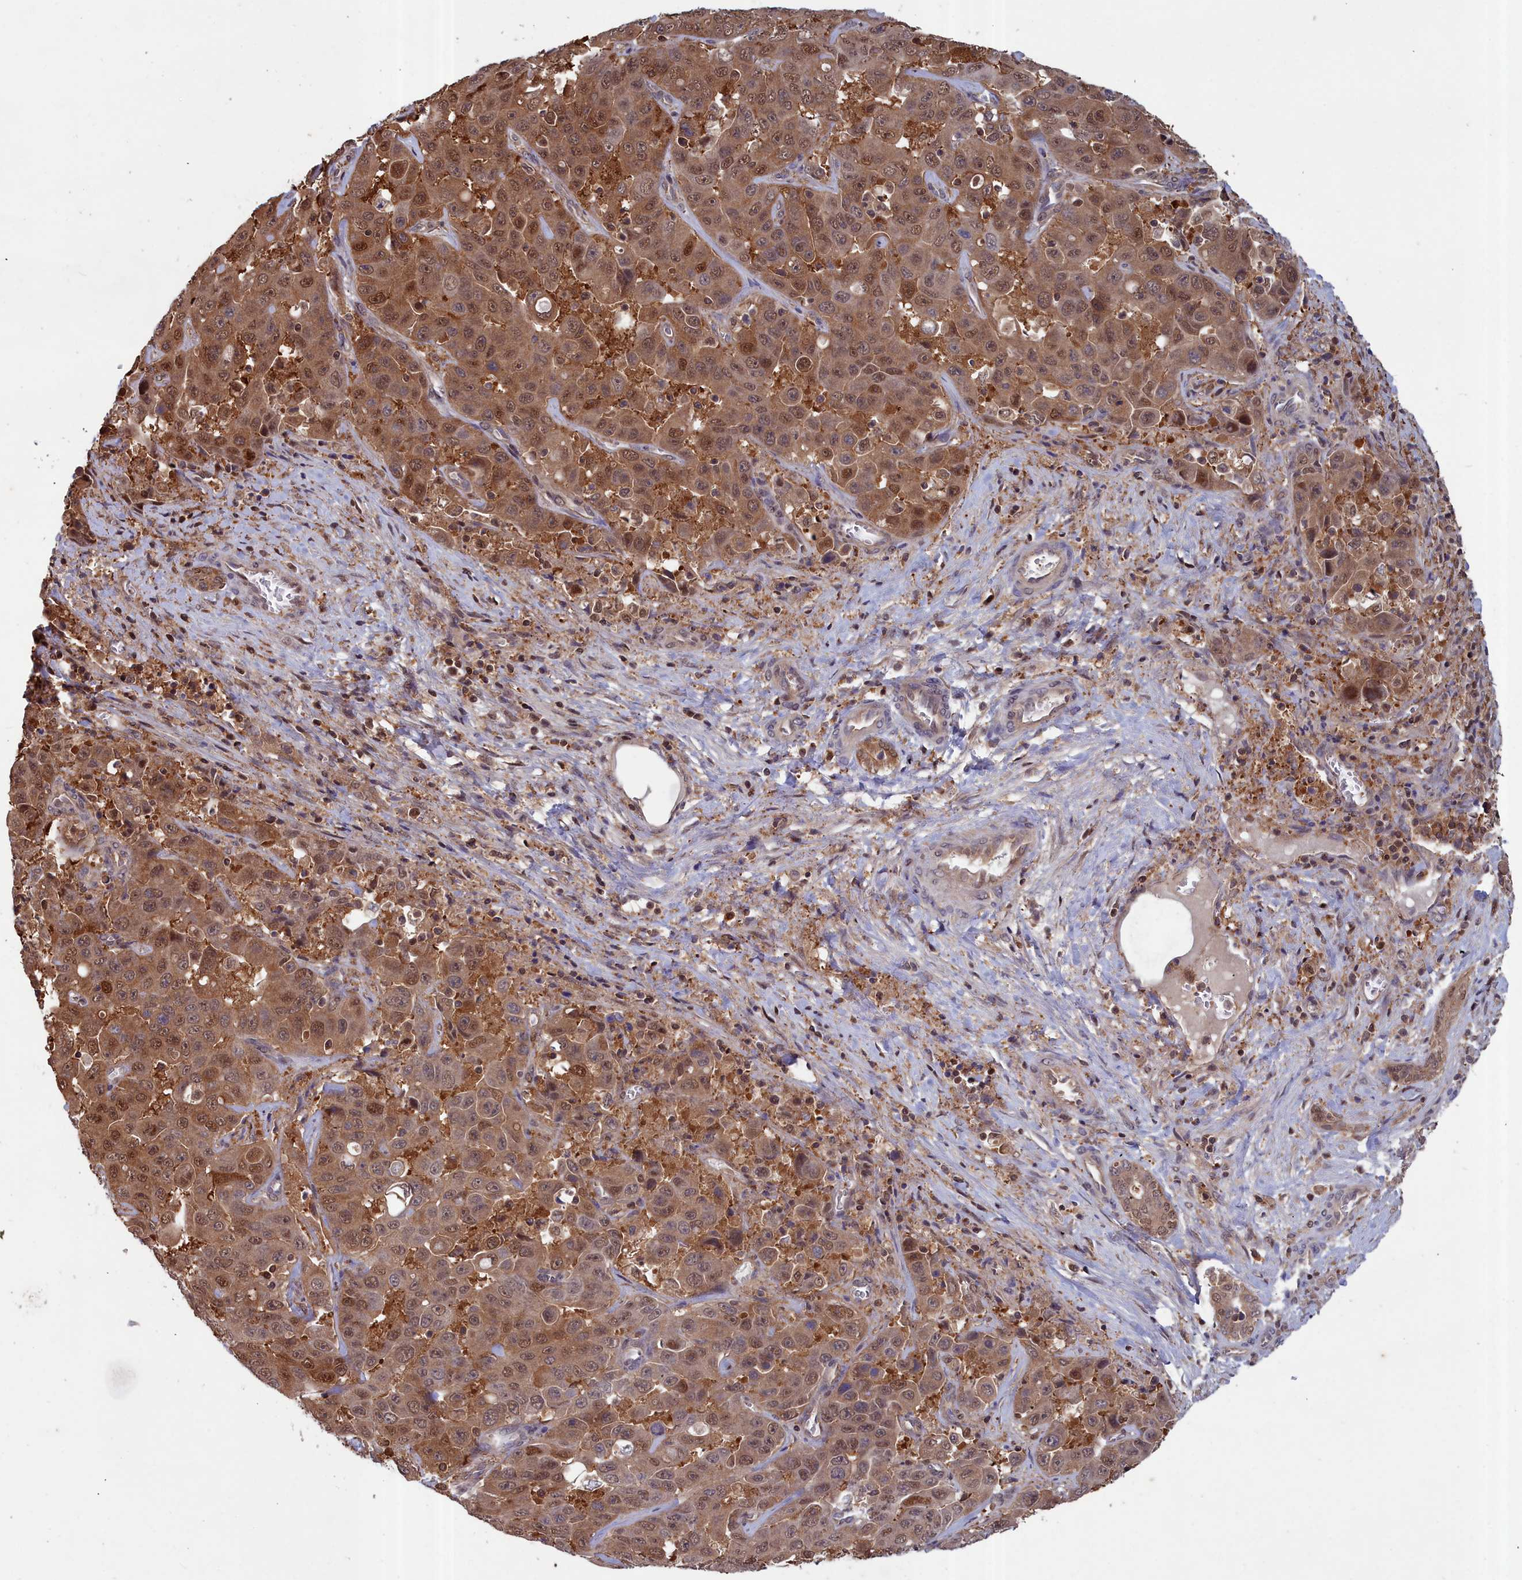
{"staining": {"intensity": "moderate", "quantity": ">75%", "location": "cytoplasmic/membranous,nuclear"}, "tissue": "liver cancer", "cell_type": "Tumor cells", "image_type": "cancer", "snomed": [{"axis": "morphology", "description": "Cholangiocarcinoma"}, {"axis": "topography", "description": "Liver"}], "caption": "Immunohistochemical staining of liver cancer (cholangiocarcinoma) demonstrates moderate cytoplasmic/membranous and nuclear protein expression in about >75% of tumor cells.", "gene": "GFRA2", "patient": {"sex": "female", "age": 52}}